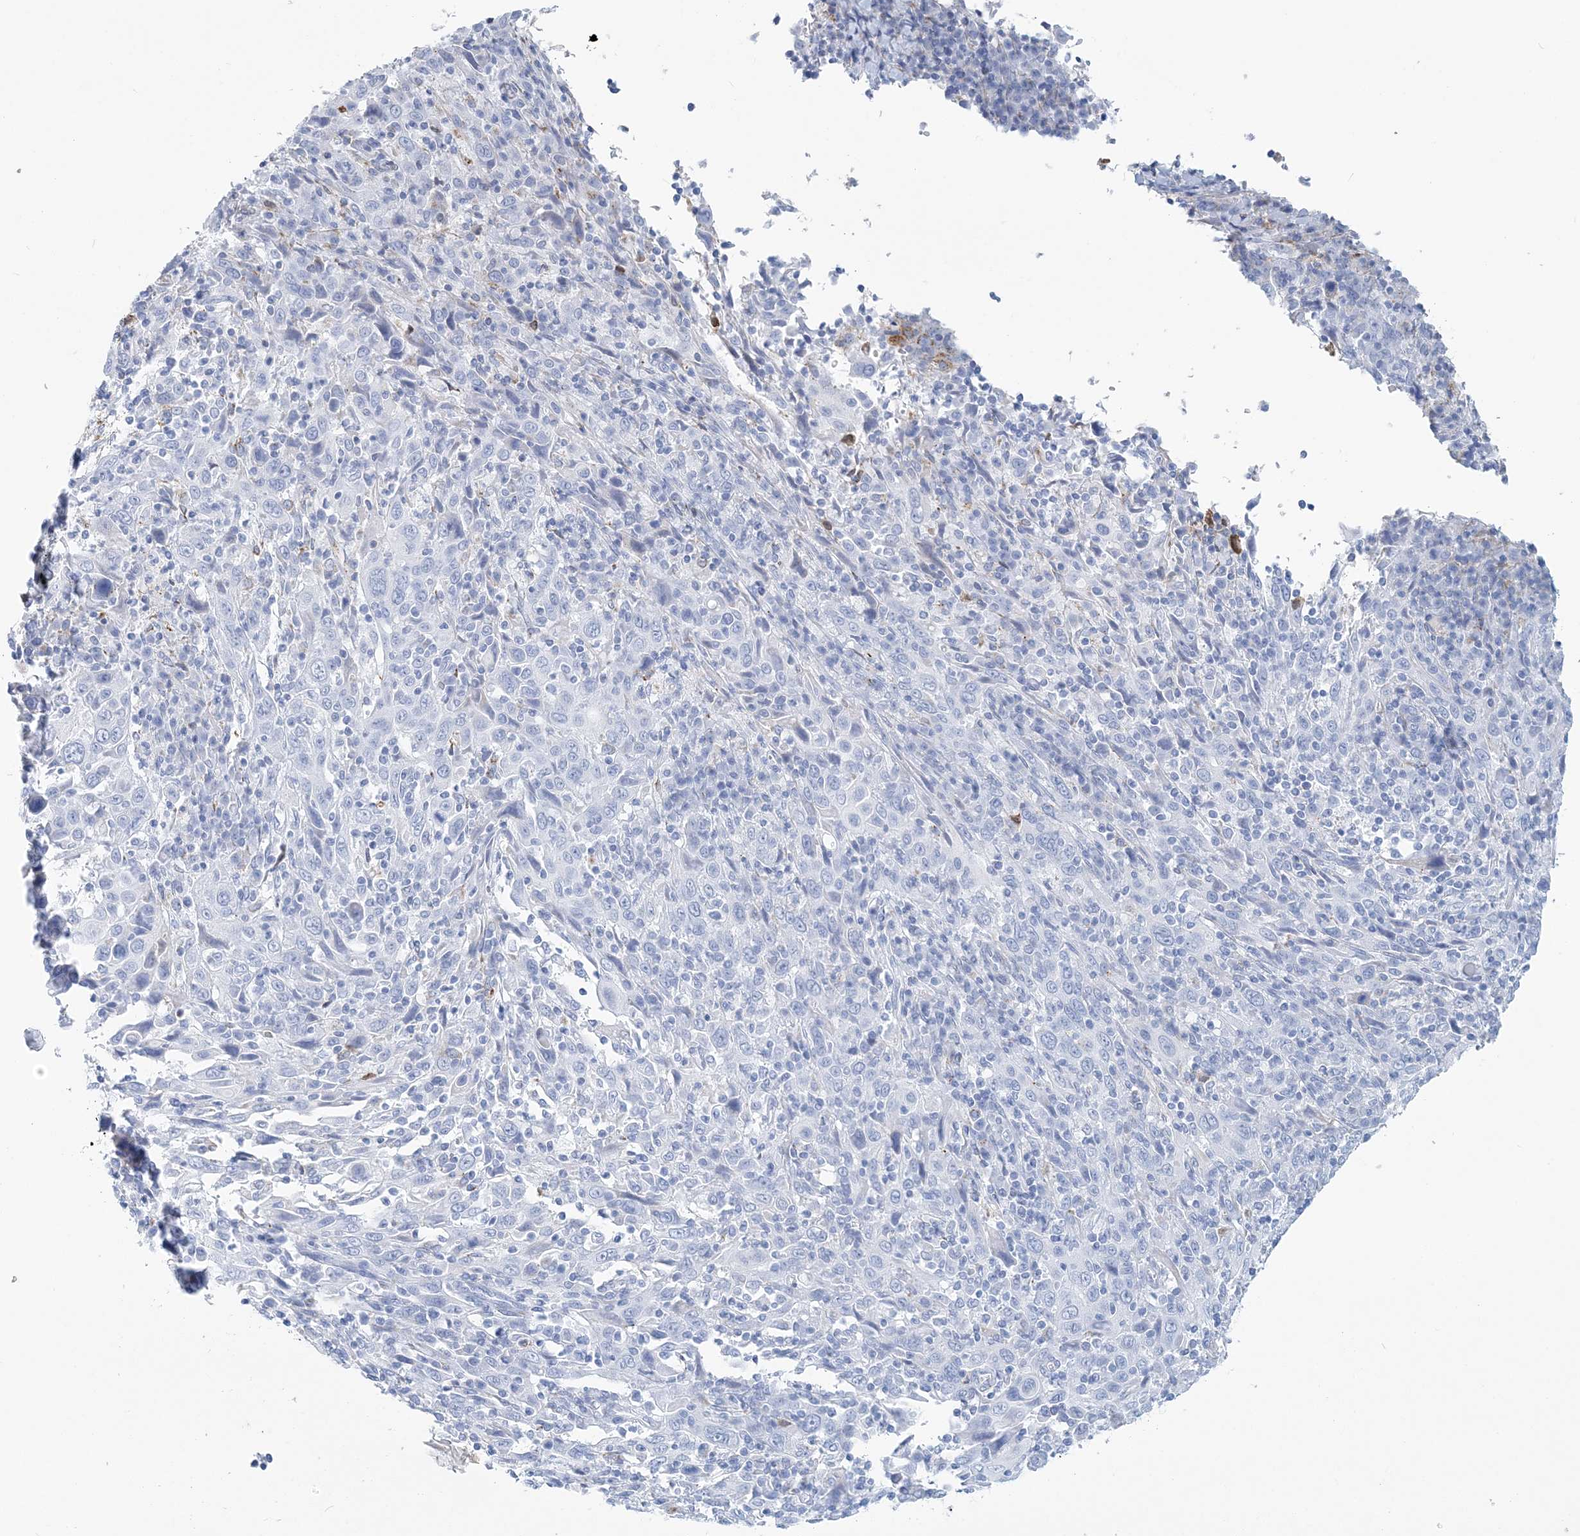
{"staining": {"intensity": "negative", "quantity": "none", "location": "none"}, "tissue": "cervical cancer", "cell_type": "Tumor cells", "image_type": "cancer", "snomed": [{"axis": "morphology", "description": "Squamous cell carcinoma, NOS"}, {"axis": "topography", "description": "Cervix"}], "caption": "High power microscopy photomicrograph of an immunohistochemistry photomicrograph of cervical squamous cell carcinoma, revealing no significant expression in tumor cells.", "gene": "NKX6-1", "patient": {"sex": "female", "age": 46}}